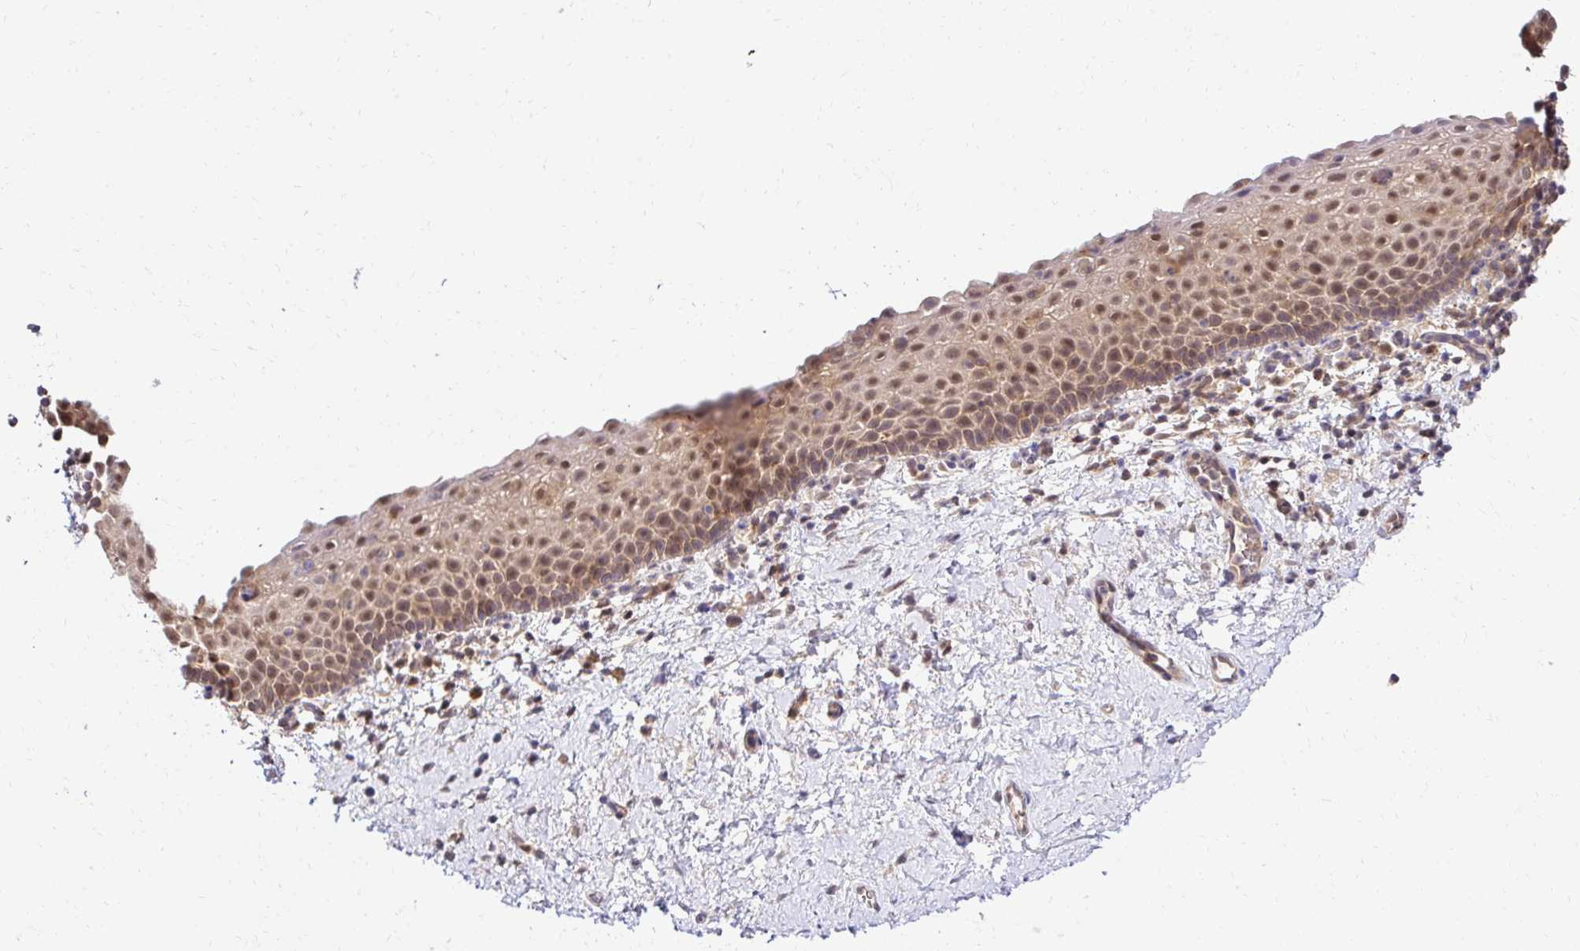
{"staining": {"intensity": "moderate", "quantity": "25%-75%", "location": "nuclear"}, "tissue": "vagina", "cell_type": "Squamous epithelial cells", "image_type": "normal", "snomed": [{"axis": "morphology", "description": "Normal tissue, NOS"}, {"axis": "topography", "description": "Vagina"}], "caption": "Protein expression analysis of benign vagina displays moderate nuclear expression in about 25%-75% of squamous epithelial cells.", "gene": "PSMA4", "patient": {"sex": "female", "age": 61}}